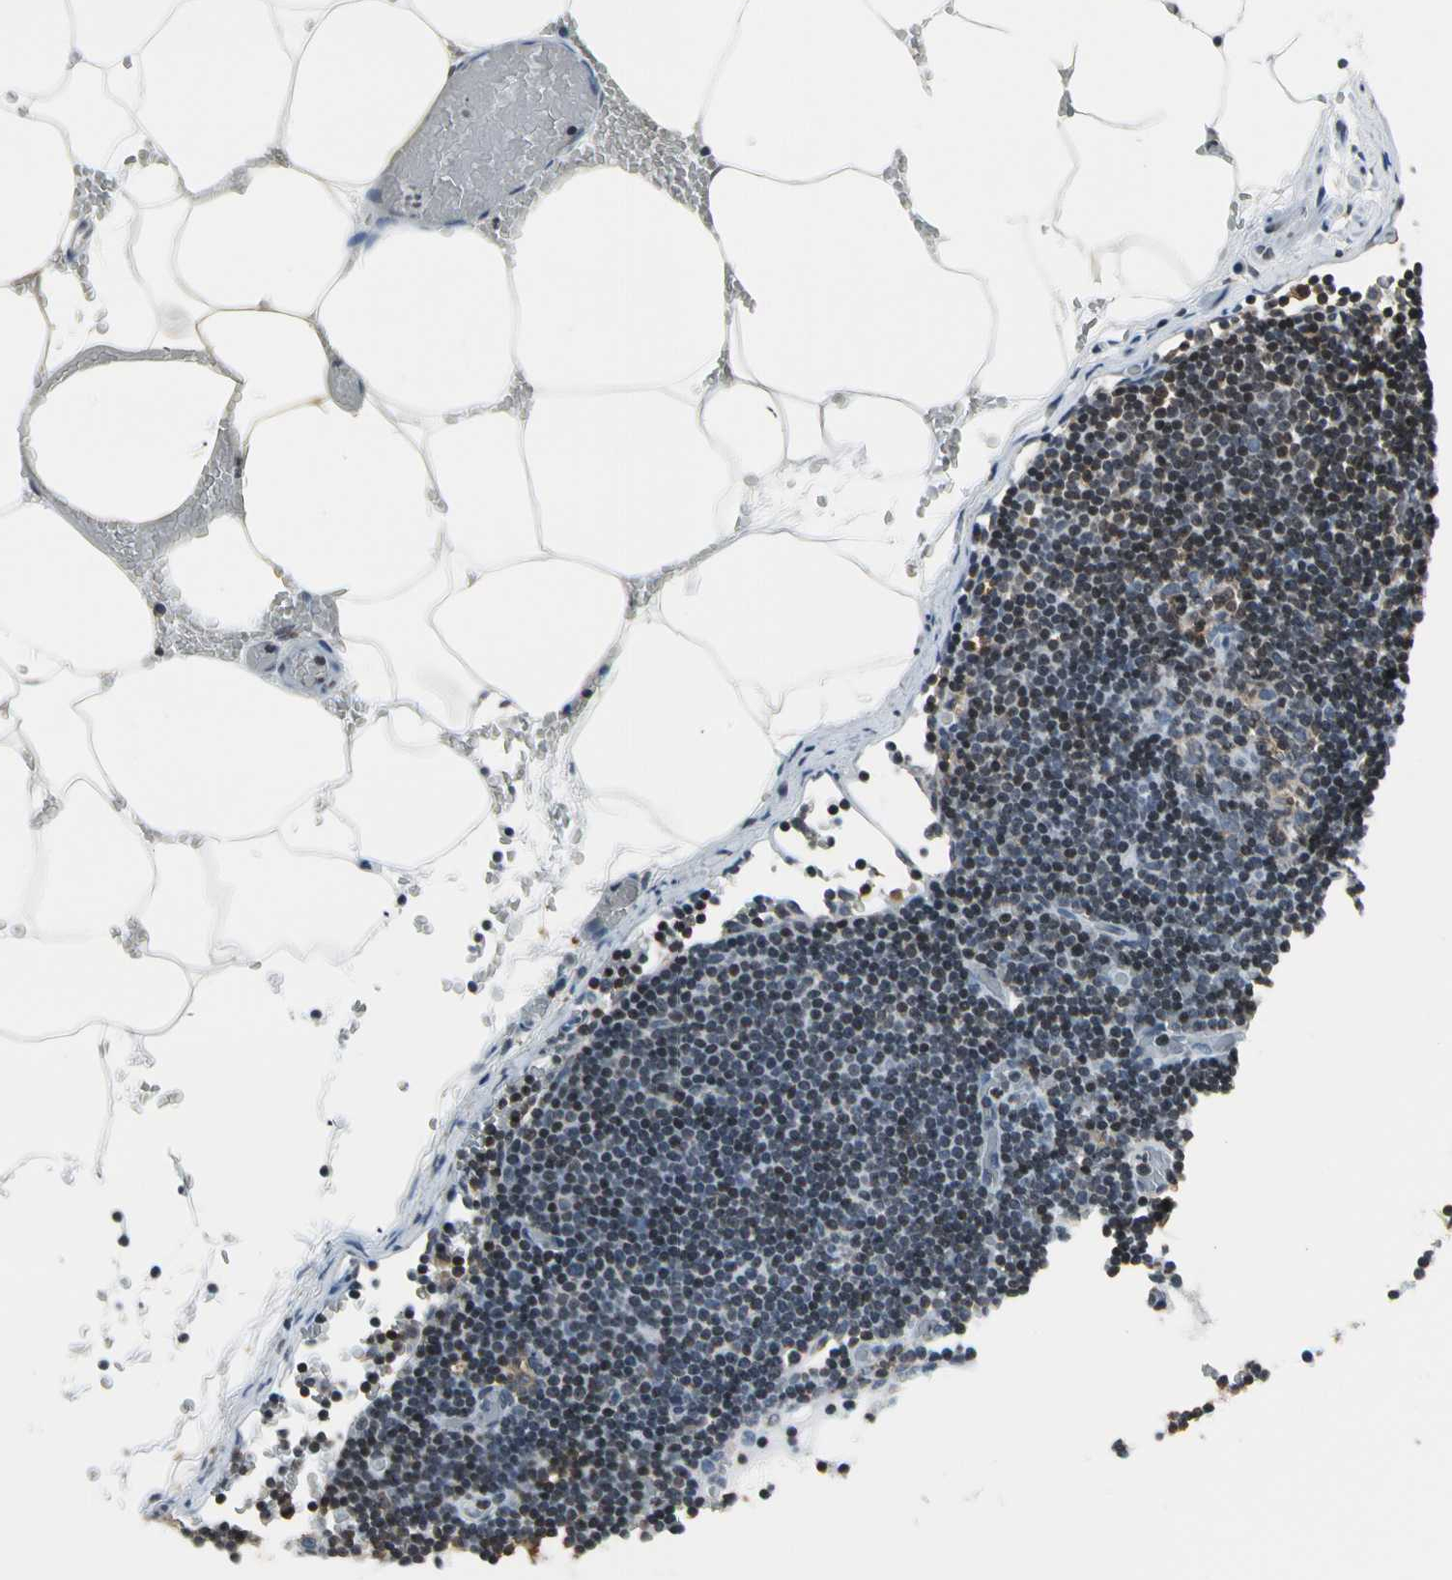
{"staining": {"intensity": "moderate", "quantity": ">75%", "location": "cytoplasmic/membranous,nuclear"}, "tissue": "lymph node", "cell_type": "Germinal center cells", "image_type": "normal", "snomed": [{"axis": "morphology", "description": "Normal tissue, NOS"}, {"axis": "topography", "description": "Lymph node"}], "caption": "Immunohistochemical staining of unremarkable lymph node exhibits medium levels of moderate cytoplasmic/membranous,nuclear expression in about >75% of germinal center cells. Immunohistochemistry (ihc) stains the protein in brown and the nuclei are stained blue.", "gene": "FER", "patient": {"sex": "male", "age": 54}}